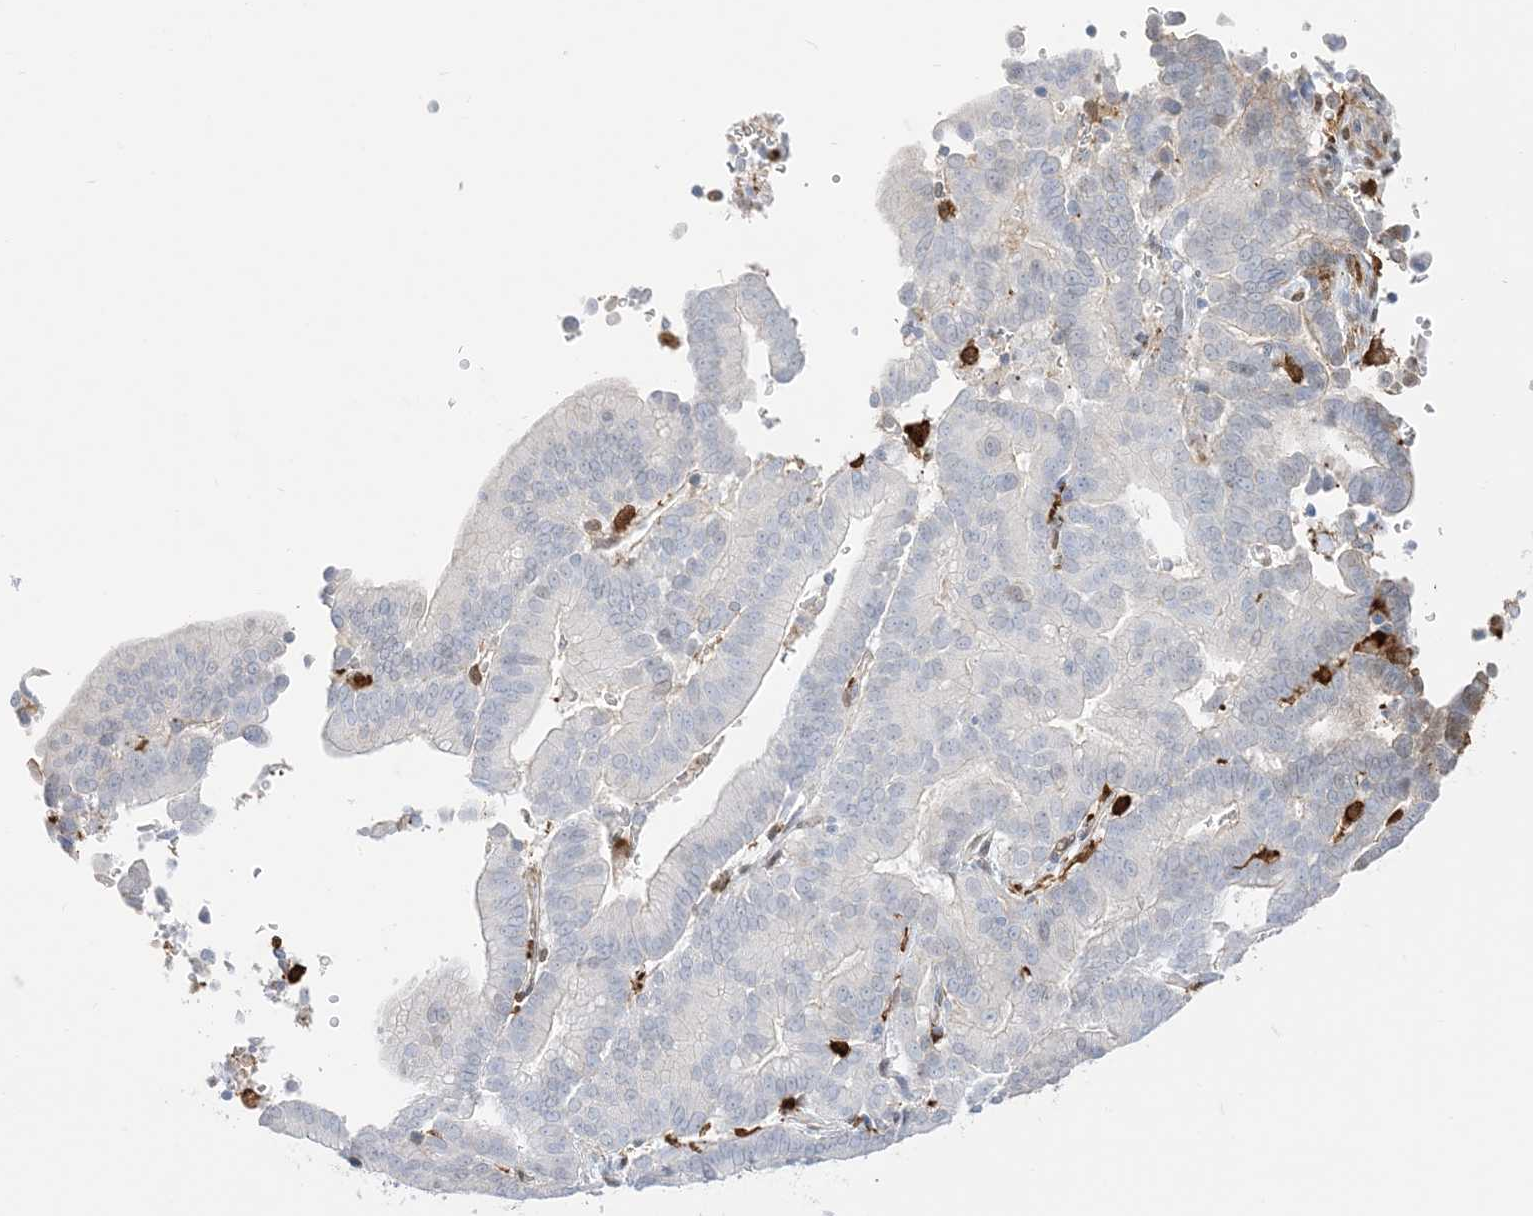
{"staining": {"intensity": "negative", "quantity": "none", "location": "none"}, "tissue": "liver cancer", "cell_type": "Tumor cells", "image_type": "cancer", "snomed": [{"axis": "morphology", "description": "Cholangiocarcinoma"}, {"axis": "topography", "description": "Liver"}], "caption": "Image shows no protein staining in tumor cells of cholangiocarcinoma (liver) tissue. Nuclei are stained in blue.", "gene": "GSN", "patient": {"sex": "female", "age": 75}}